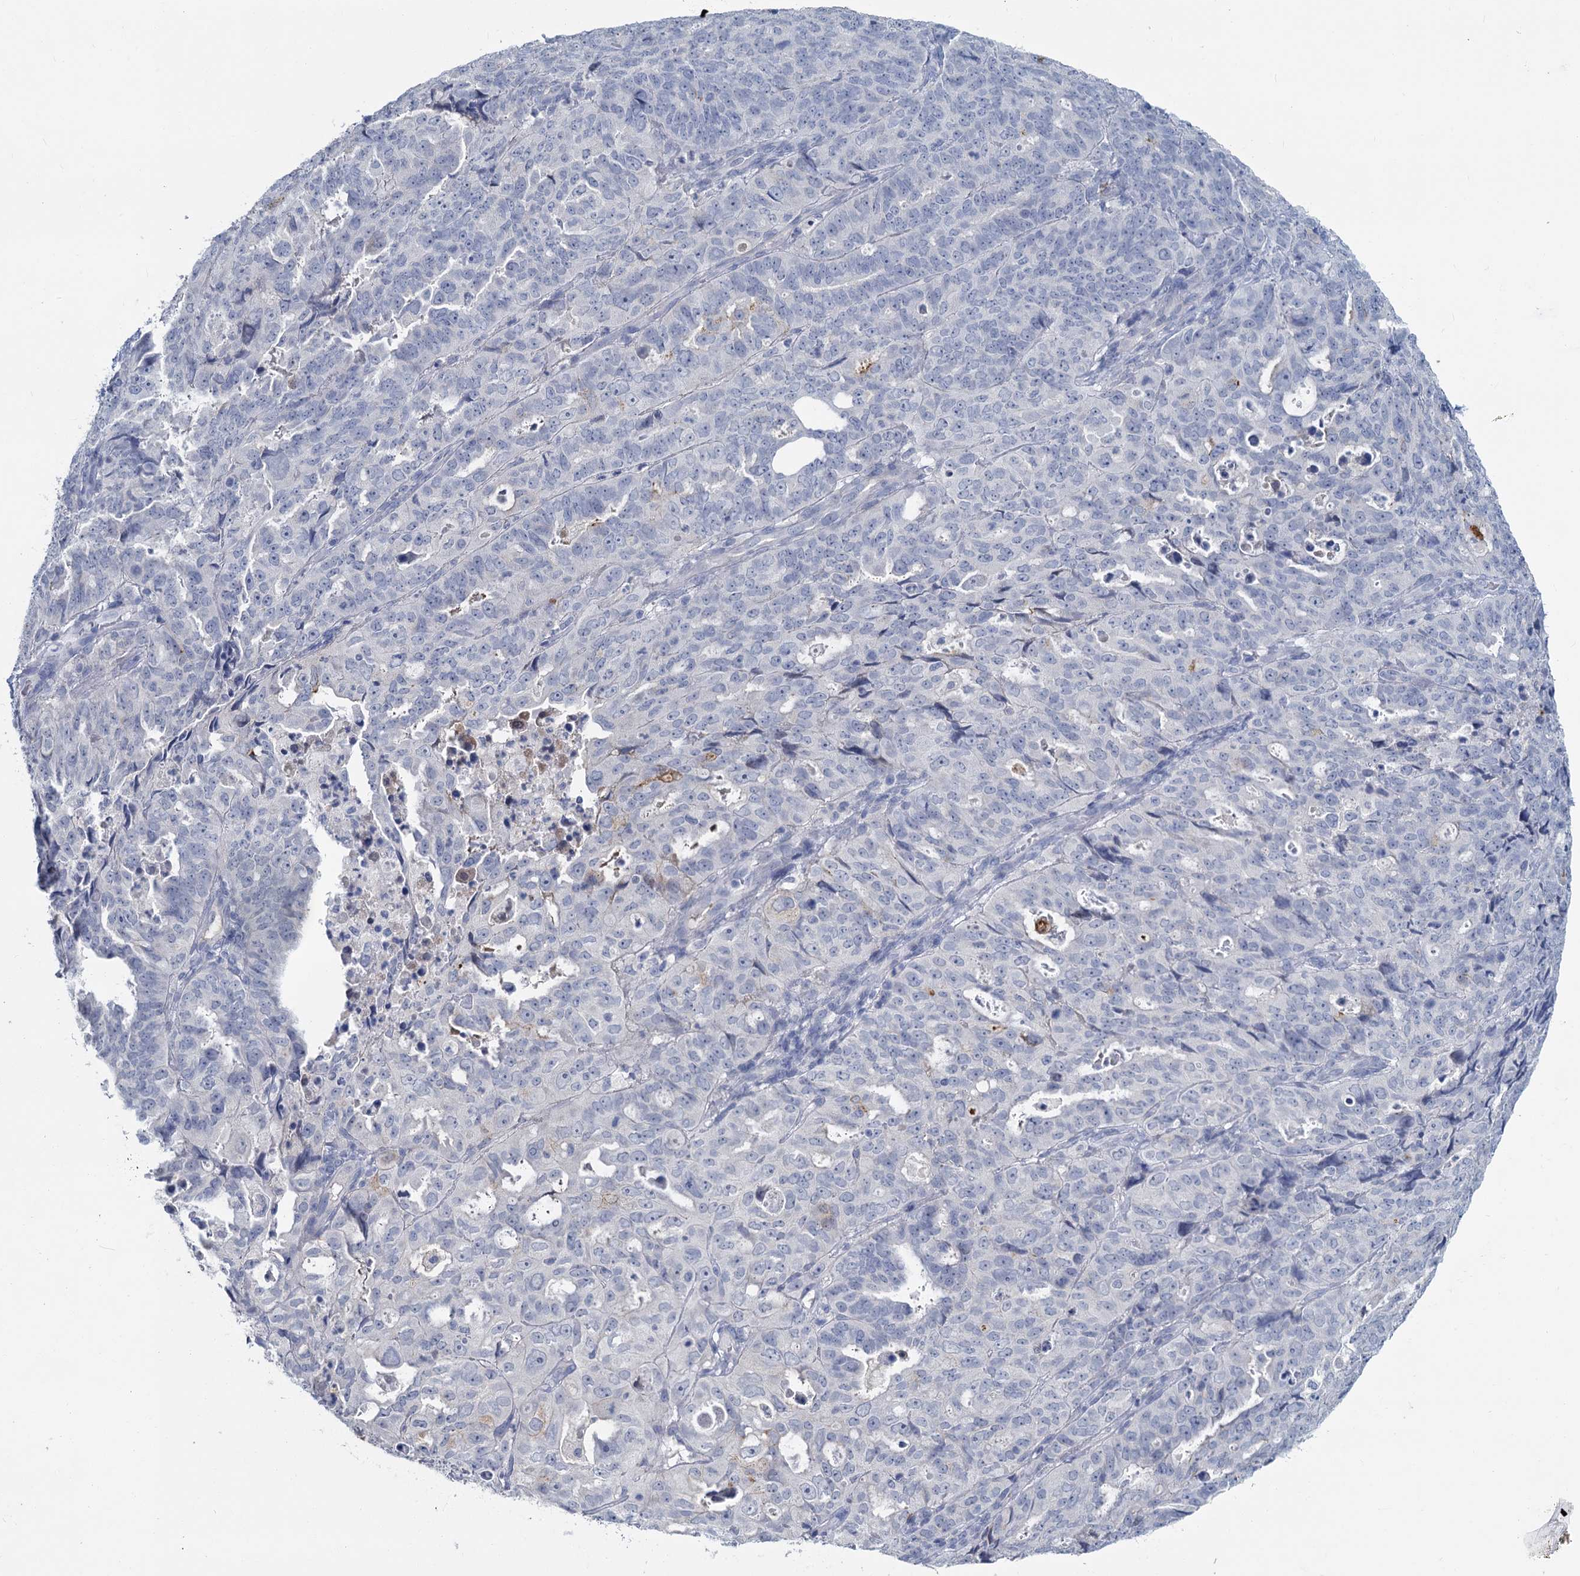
{"staining": {"intensity": "negative", "quantity": "none", "location": "none"}, "tissue": "endometrial cancer", "cell_type": "Tumor cells", "image_type": "cancer", "snomed": [{"axis": "morphology", "description": "Adenocarcinoma, NOS"}, {"axis": "topography", "description": "Endometrium"}], "caption": "An image of endometrial cancer (adenocarcinoma) stained for a protein reveals no brown staining in tumor cells.", "gene": "CHGA", "patient": {"sex": "female", "age": 65}}